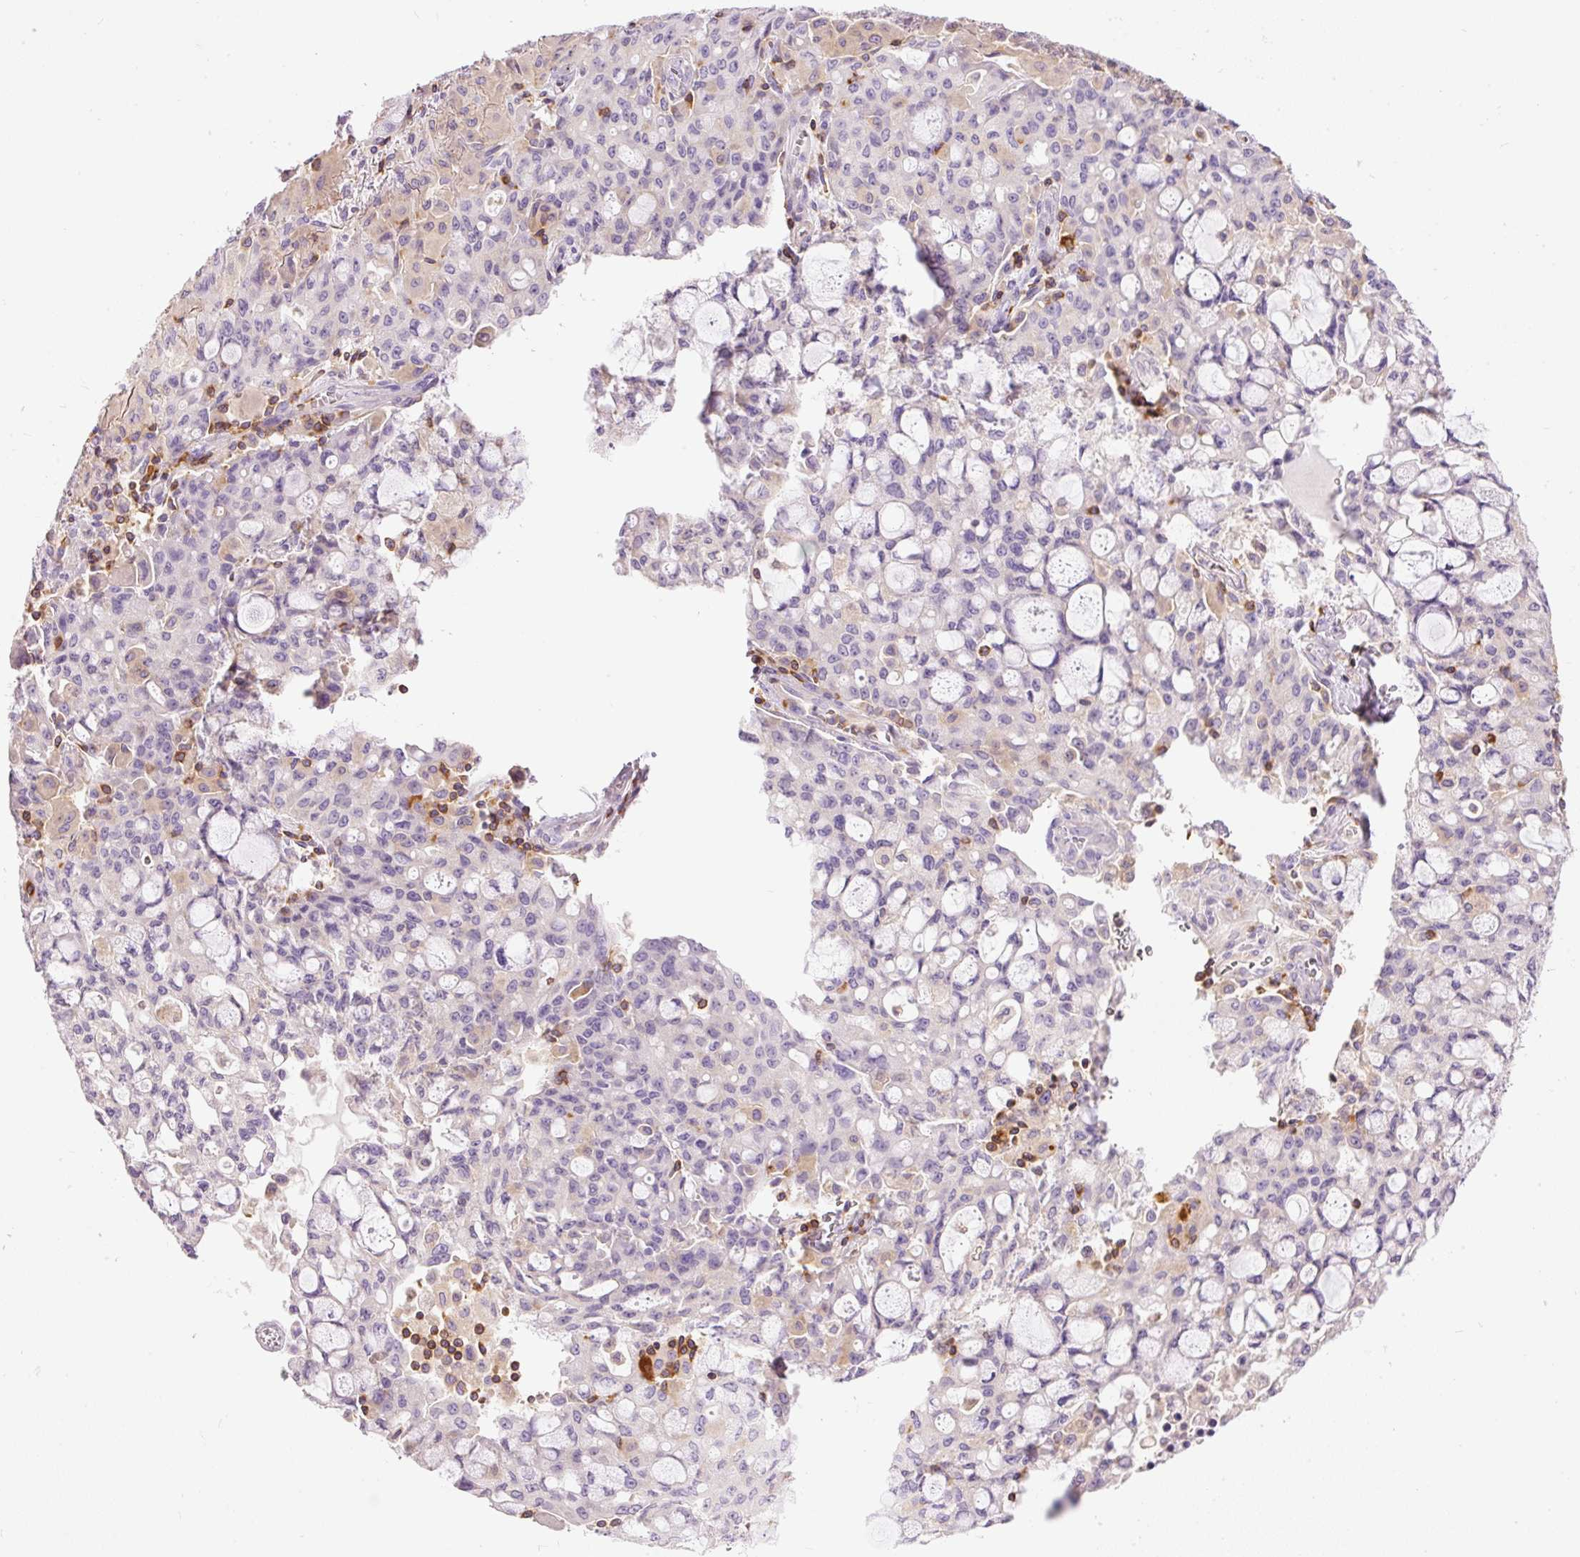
{"staining": {"intensity": "weak", "quantity": "<25%", "location": "cytoplasmic/membranous"}, "tissue": "lung cancer", "cell_type": "Tumor cells", "image_type": "cancer", "snomed": [{"axis": "morphology", "description": "Adenocarcinoma, NOS"}, {"axis": "topography", "description": "Lung"}], "caption": "Lung cancer stained for a protein using immunohistochemistry demonstrates no positivity tumor cells.", "gene": "DOK6", "patient": {"sex": "female", "age": 44}}